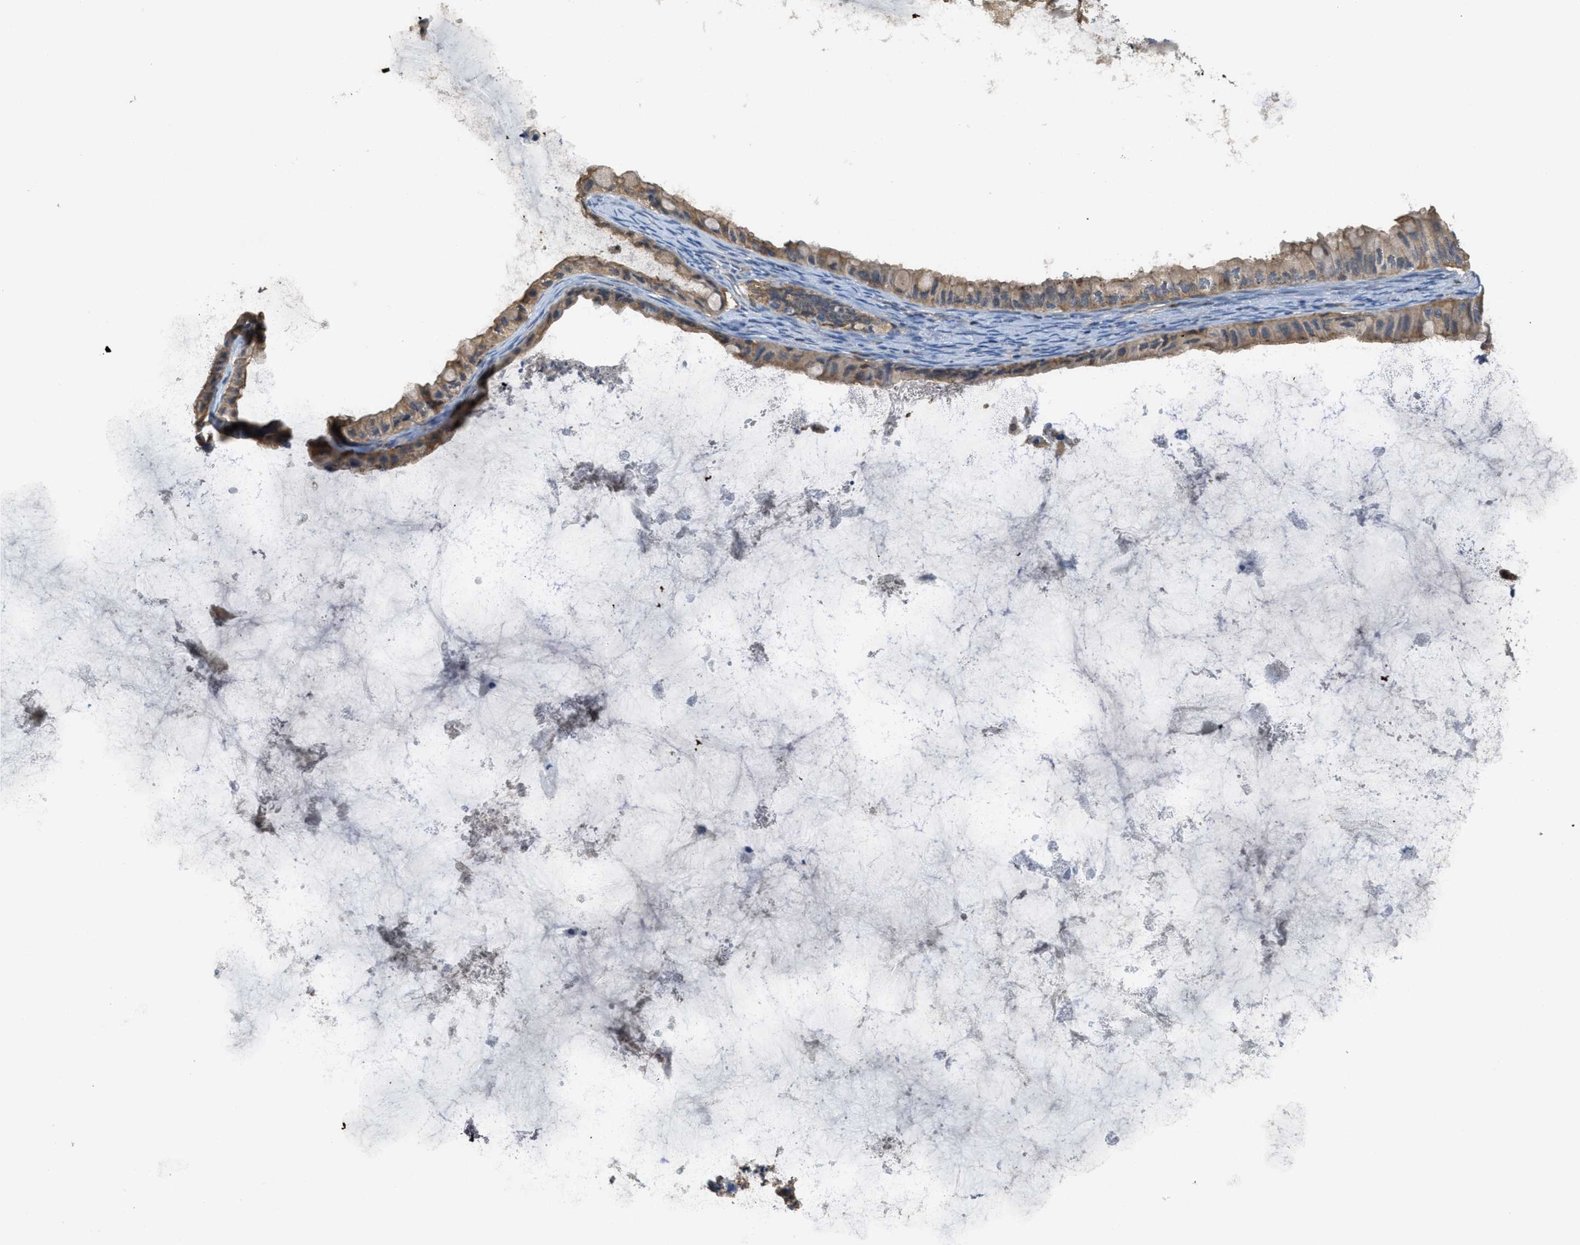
{"staining": {"intensity": "moderate", "quantity": ">75%", "location": "cytoplasmic/membranous"}, "tissue": "ovarian cancer", "cell_type": "Tumor cells", "image_type": "cancer", "snomed": [{"axis": "morphology", "description": "Cystadenocarcinoma, mucinous, NOS"}, {"axis": "topography", "description": "Ovary"}], "caption": "Human mucinous cystadenocarcinoma (ovarian) stained with a protein marker exhibits moderate staining in tumor cells.", "gene": "GRIK2", "patient": {"sex": "female", "age": 80}}